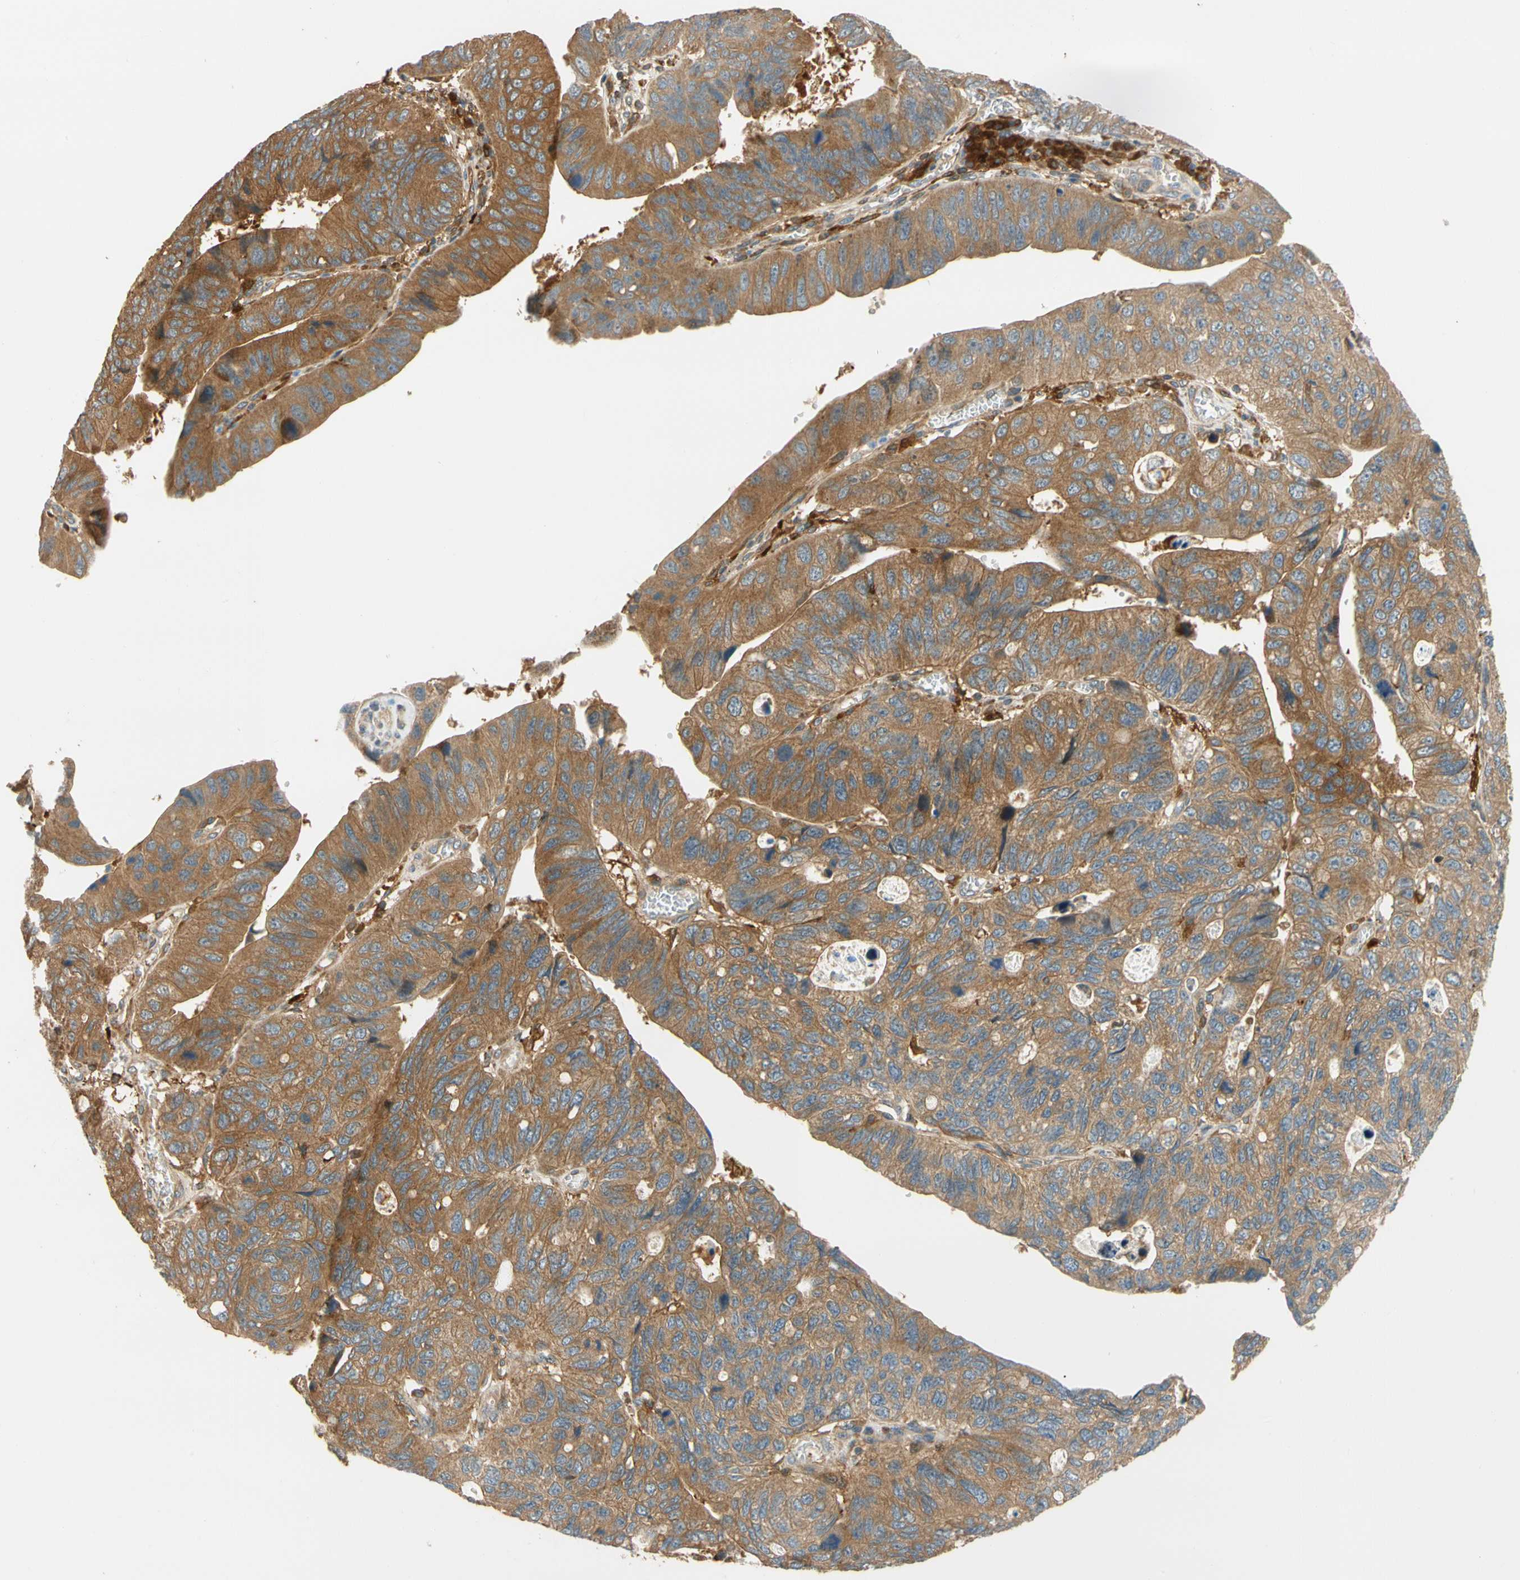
{"staining": {"intensity": "moderate", "quantity": ">75%", "location": "cytoplasmic/membranous"}, "tissue": "stomach cancer", "cell_type": "Tumor cells", "image_type": "cancer", "snomed": [{"axis": "morphology", "description": "Adenocarcinoma, NOS"}, {"axis": "topography", "description": "Stomach"}], "caption": "A histopathology image showing moderate cytoplasmic/membranous positivity in approximately >75% of tumor cells in stomach cancer (adenocarcinoma), as visualized by brown immunohistochemical staining.", "gene": "PARP14", "patient": {"sex": "male", "age": 59}}